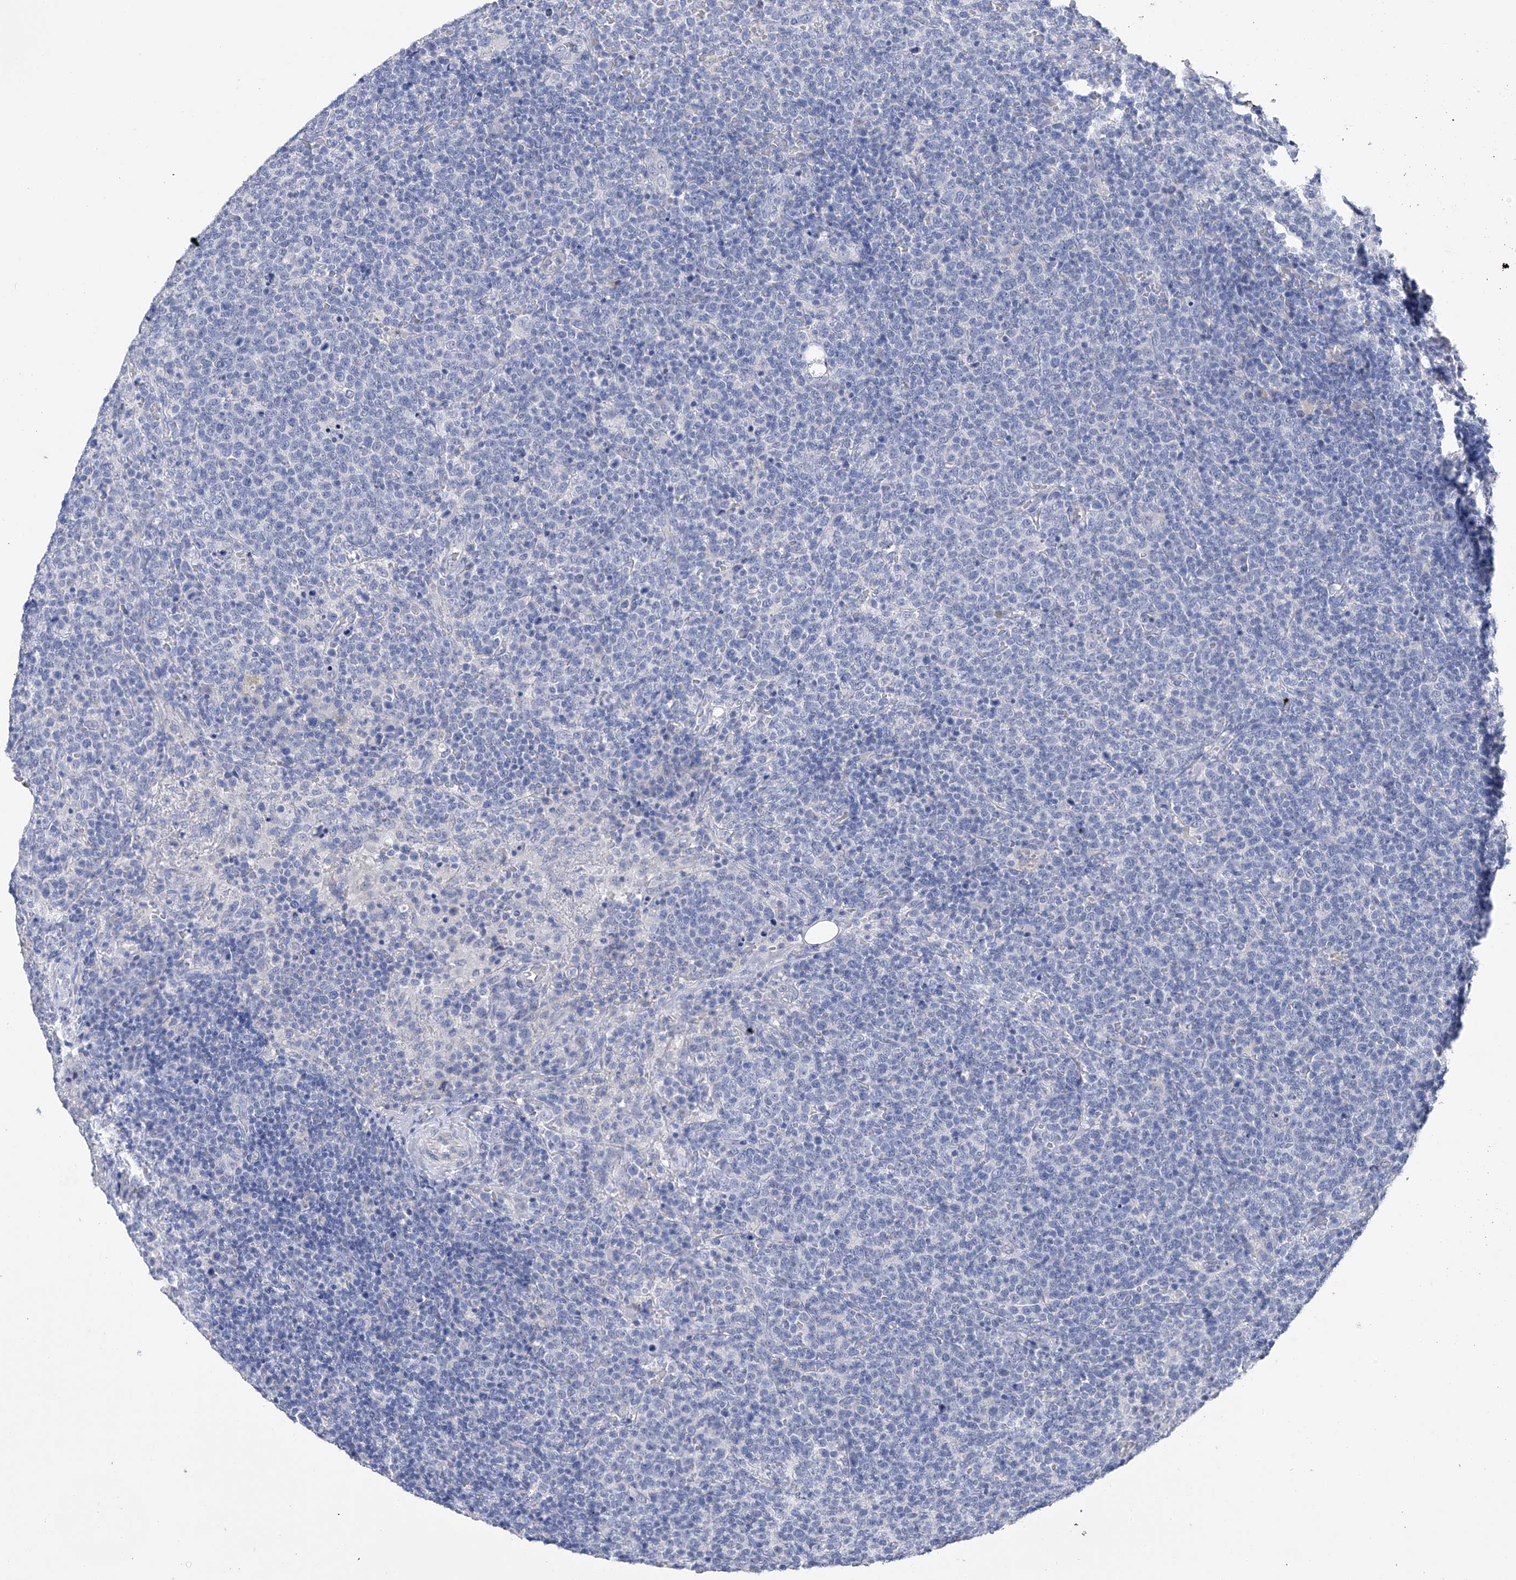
{"staining": {"intensity": "negative", "quantity": "none", "location": "none"}, "tissue": "lymphoma", "cell_type": "Tumor cells", "image_type": "cancer", "snomed": [{"axis": "morphology", "description": "Malignant lymphoma, non-Hodgkin's type, High grade"}, {"axis": "topography", "description": "Lymph node"}], "caption": "IHC image of lymphoma stained for a protein (brown), which shows no positivity in tumor cells. (Immunohistochemistry, brightfield microscopy, high magnification).", "gene": "ADRA1A", "patient": {"sex": "male", "age": 61}}